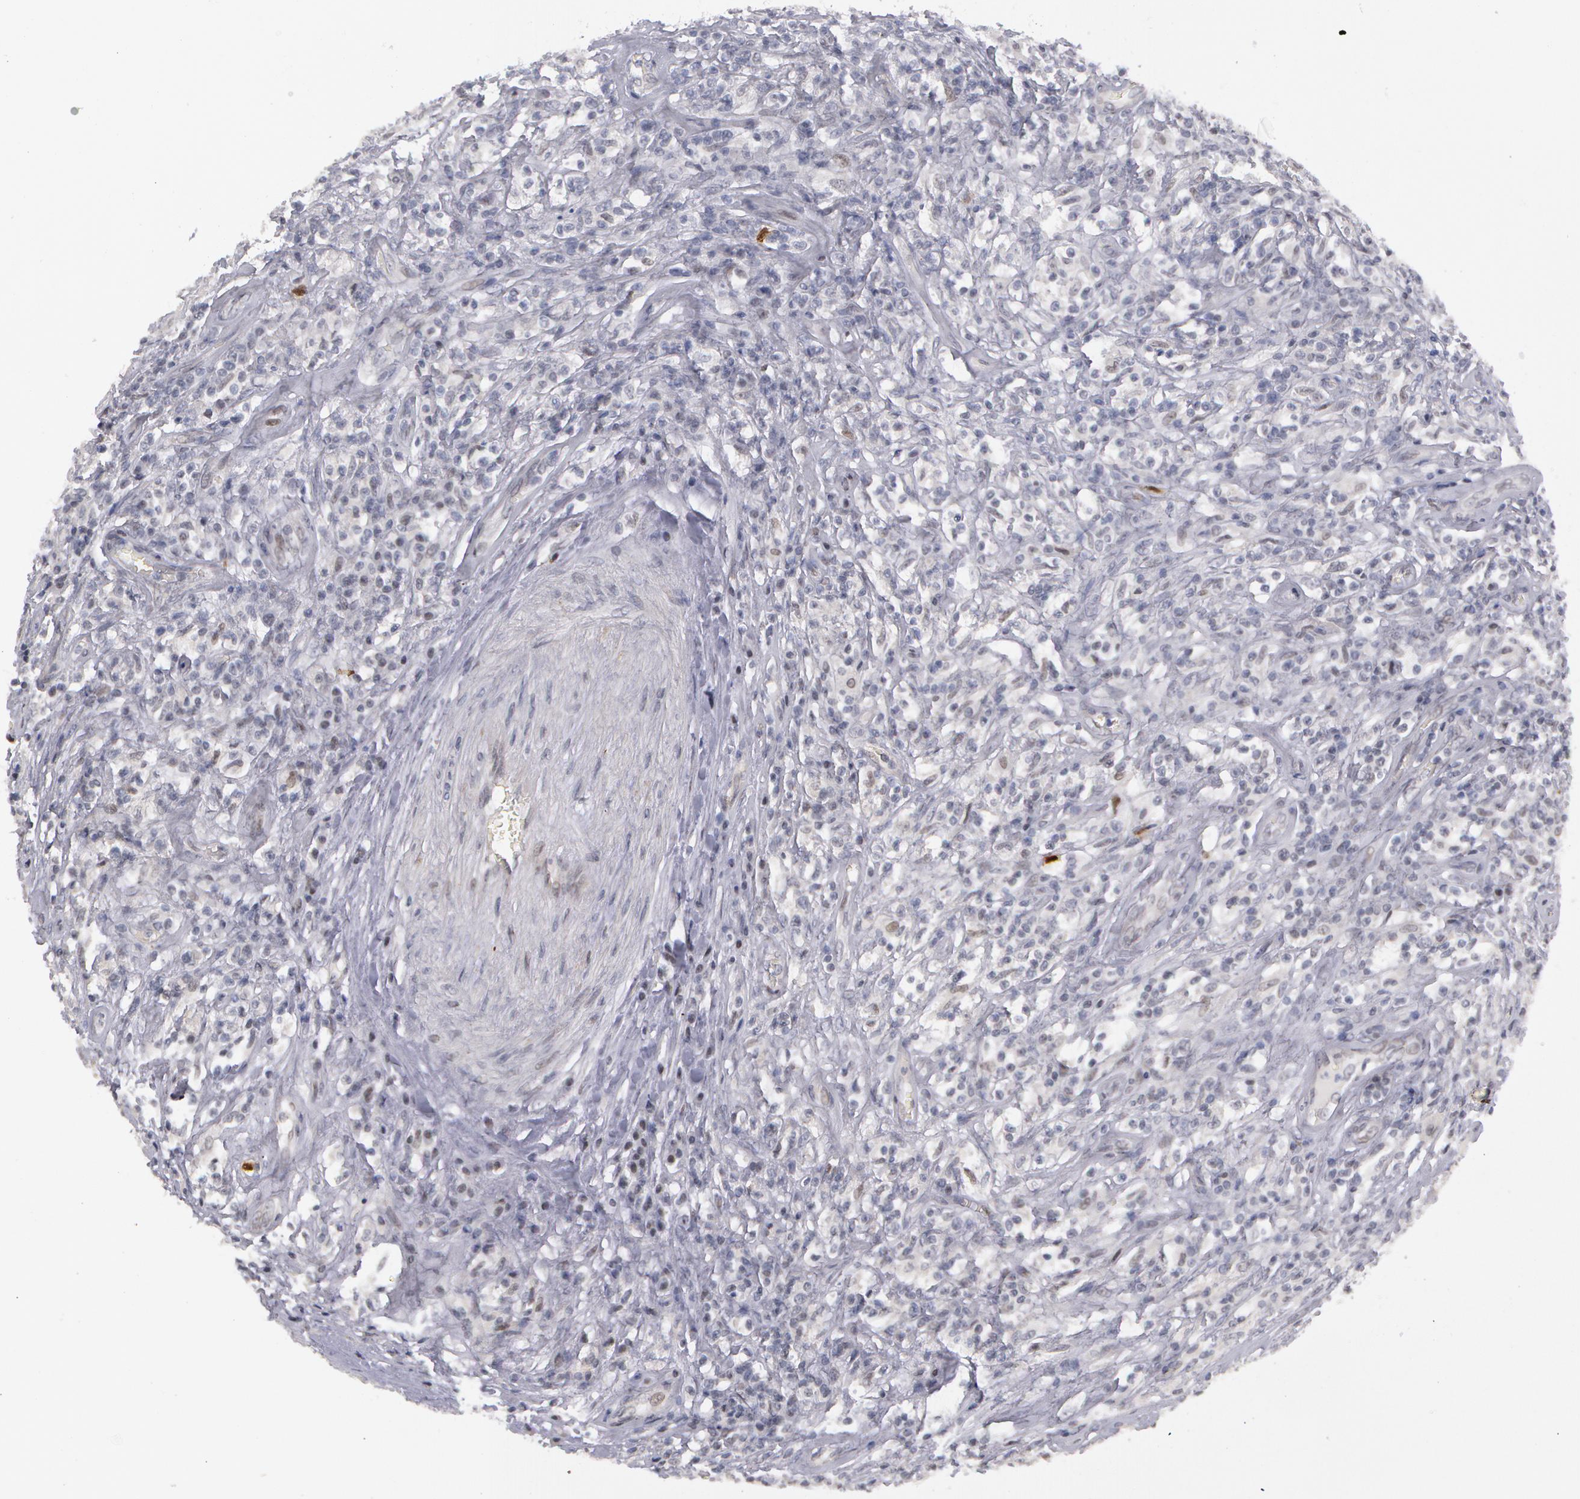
{"staining": {"intensity": "negative", "quantity": "none", "location": "none"}, "tissue": "testis cancer", "cell_type": "Tumor cells", "image_type": "cancer", "snomed": [{"axis": "morphology", "description": "Seminoma, NOS"}, {"axis": "topography", "description": "Testis"}], "caption": "The micrograph reveals no significant positivity in tumor cells of seminoma (testis).", "gene": "PRICKLE1", "patient": {"sex": "male", "age": 34}}